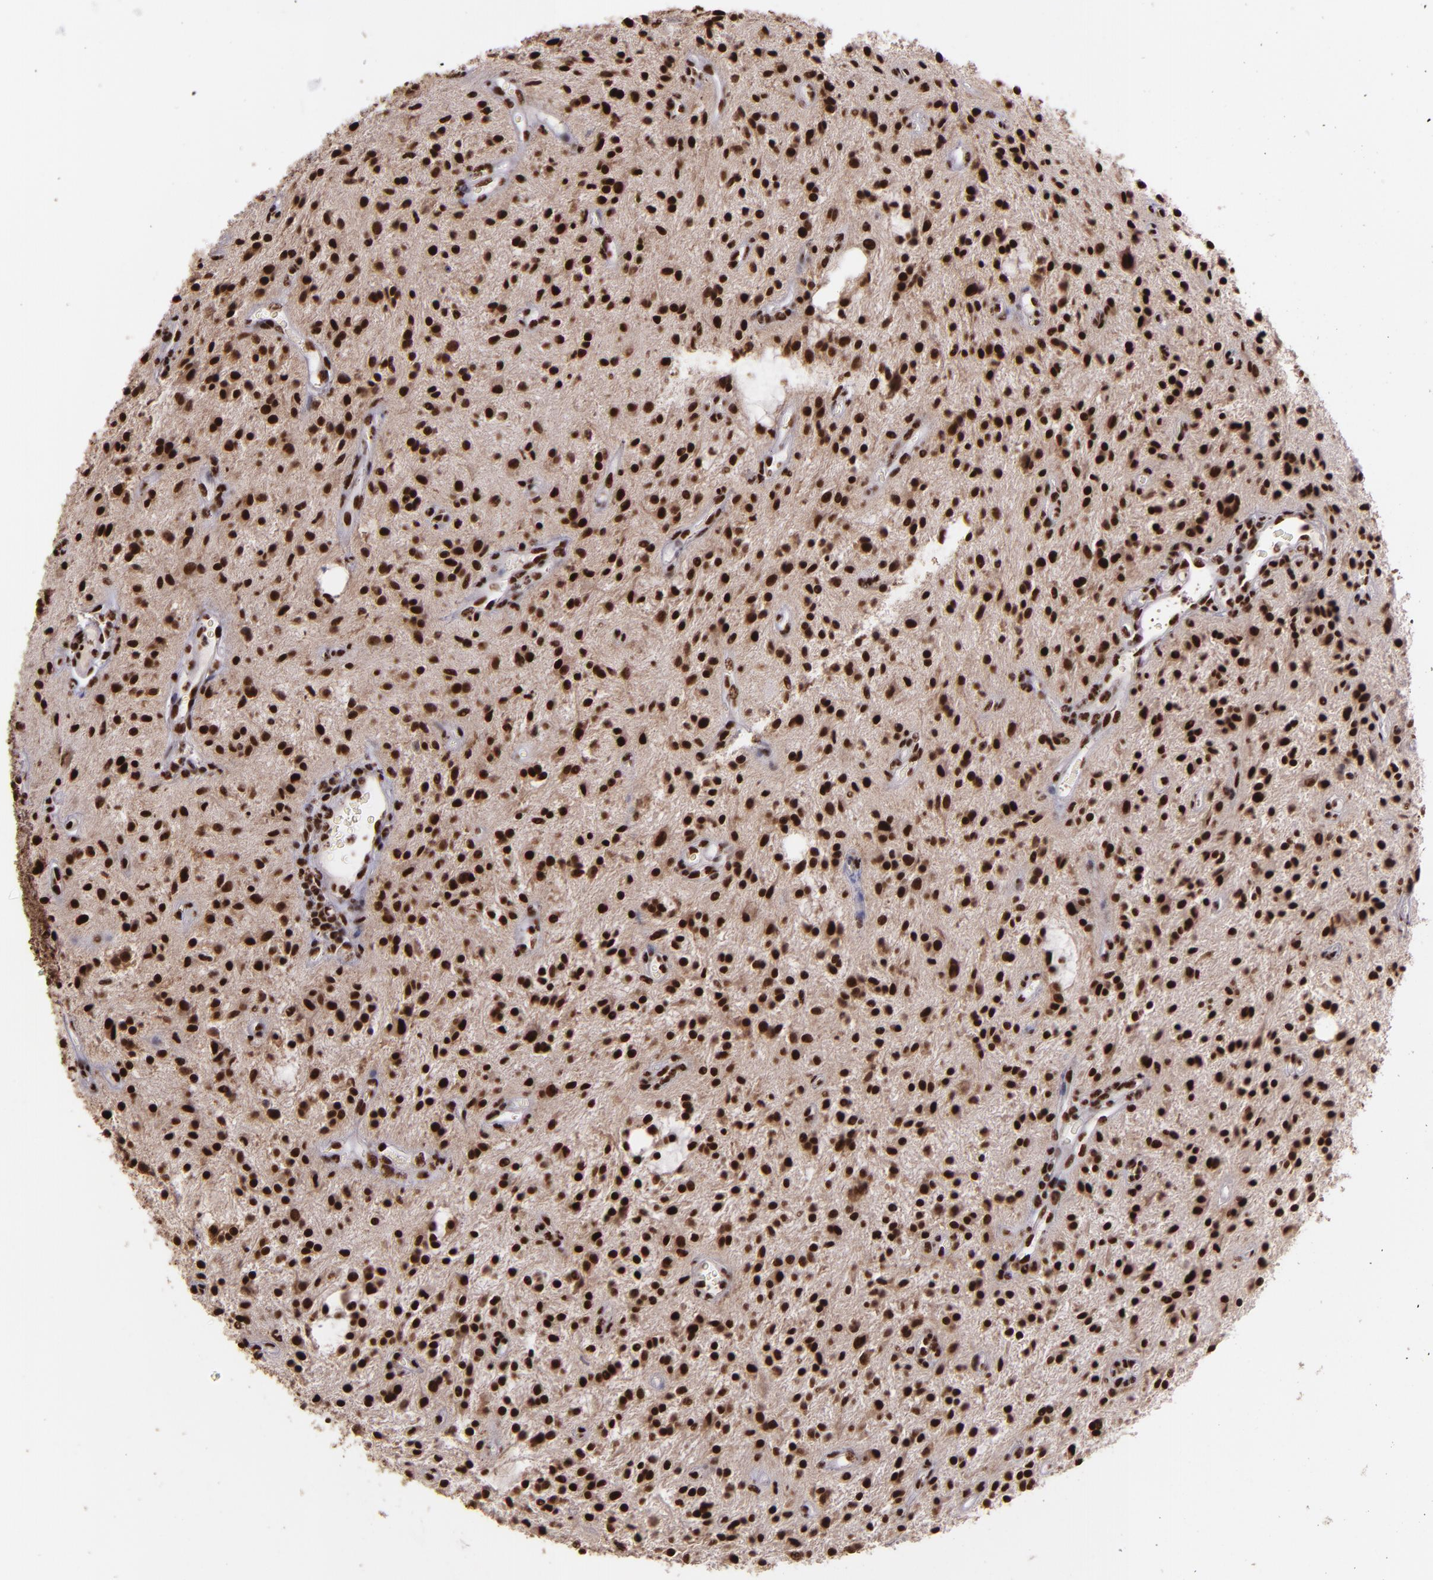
{"staining": {"intensity": "strong", "quantity": ">75%", "location": "nuclear"}, "tissue": "glioma", "cell_type": "Tumor cells", "image_type": "cancer", "snomed": [{"axis": "morphology", "description": "Glioma, malignant, NOS"}, {"axis": "topography", "description": "Cerebellum"}], "caption": "Protein staining reveals strong nuclear expression in approximately >75% of tumor cells in glioma.", "gene": "PQBP1", "patient": {"sex": "female", "age": 10}}